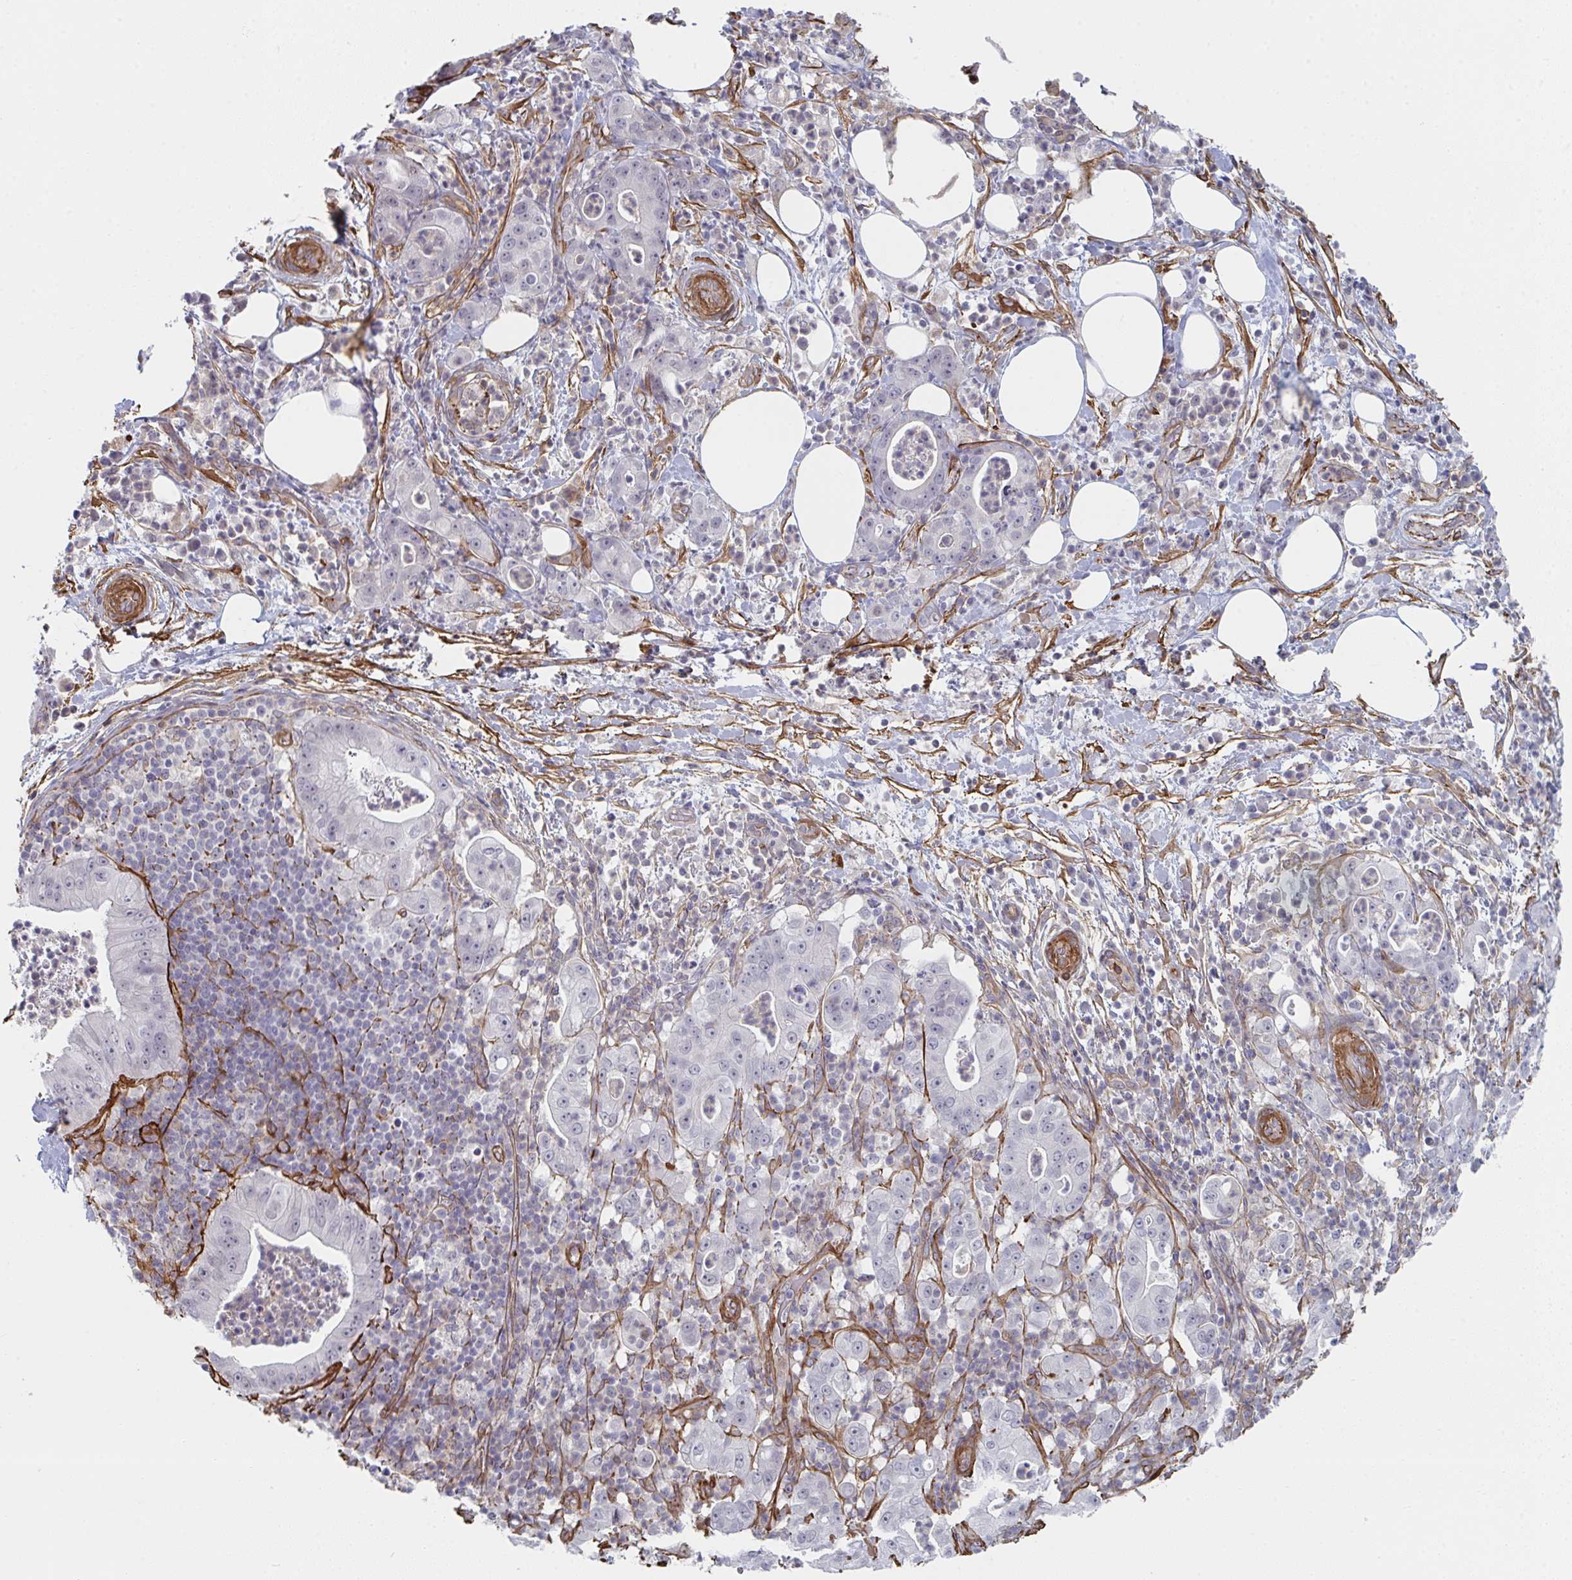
{"staining": {"intensity": "negative", "quantity": "none", "location": "none"}, "tissue": "pancreatic cancer", "cell_type": "Tumor cells", "image_type": "cancer", "snomed": [{"axis": "morphology", "description": "Adenocarcinoma, NOS"}, {"axis": "topography", "description": "Pancreas"}], "caption": "Human pancreatic cancer (adenocarcinoma) stained for a protein using IHC demonstrates no staining in tumor cells.", "gene": "NEURL4", "patient": {"sex": "male", "age": 71}}